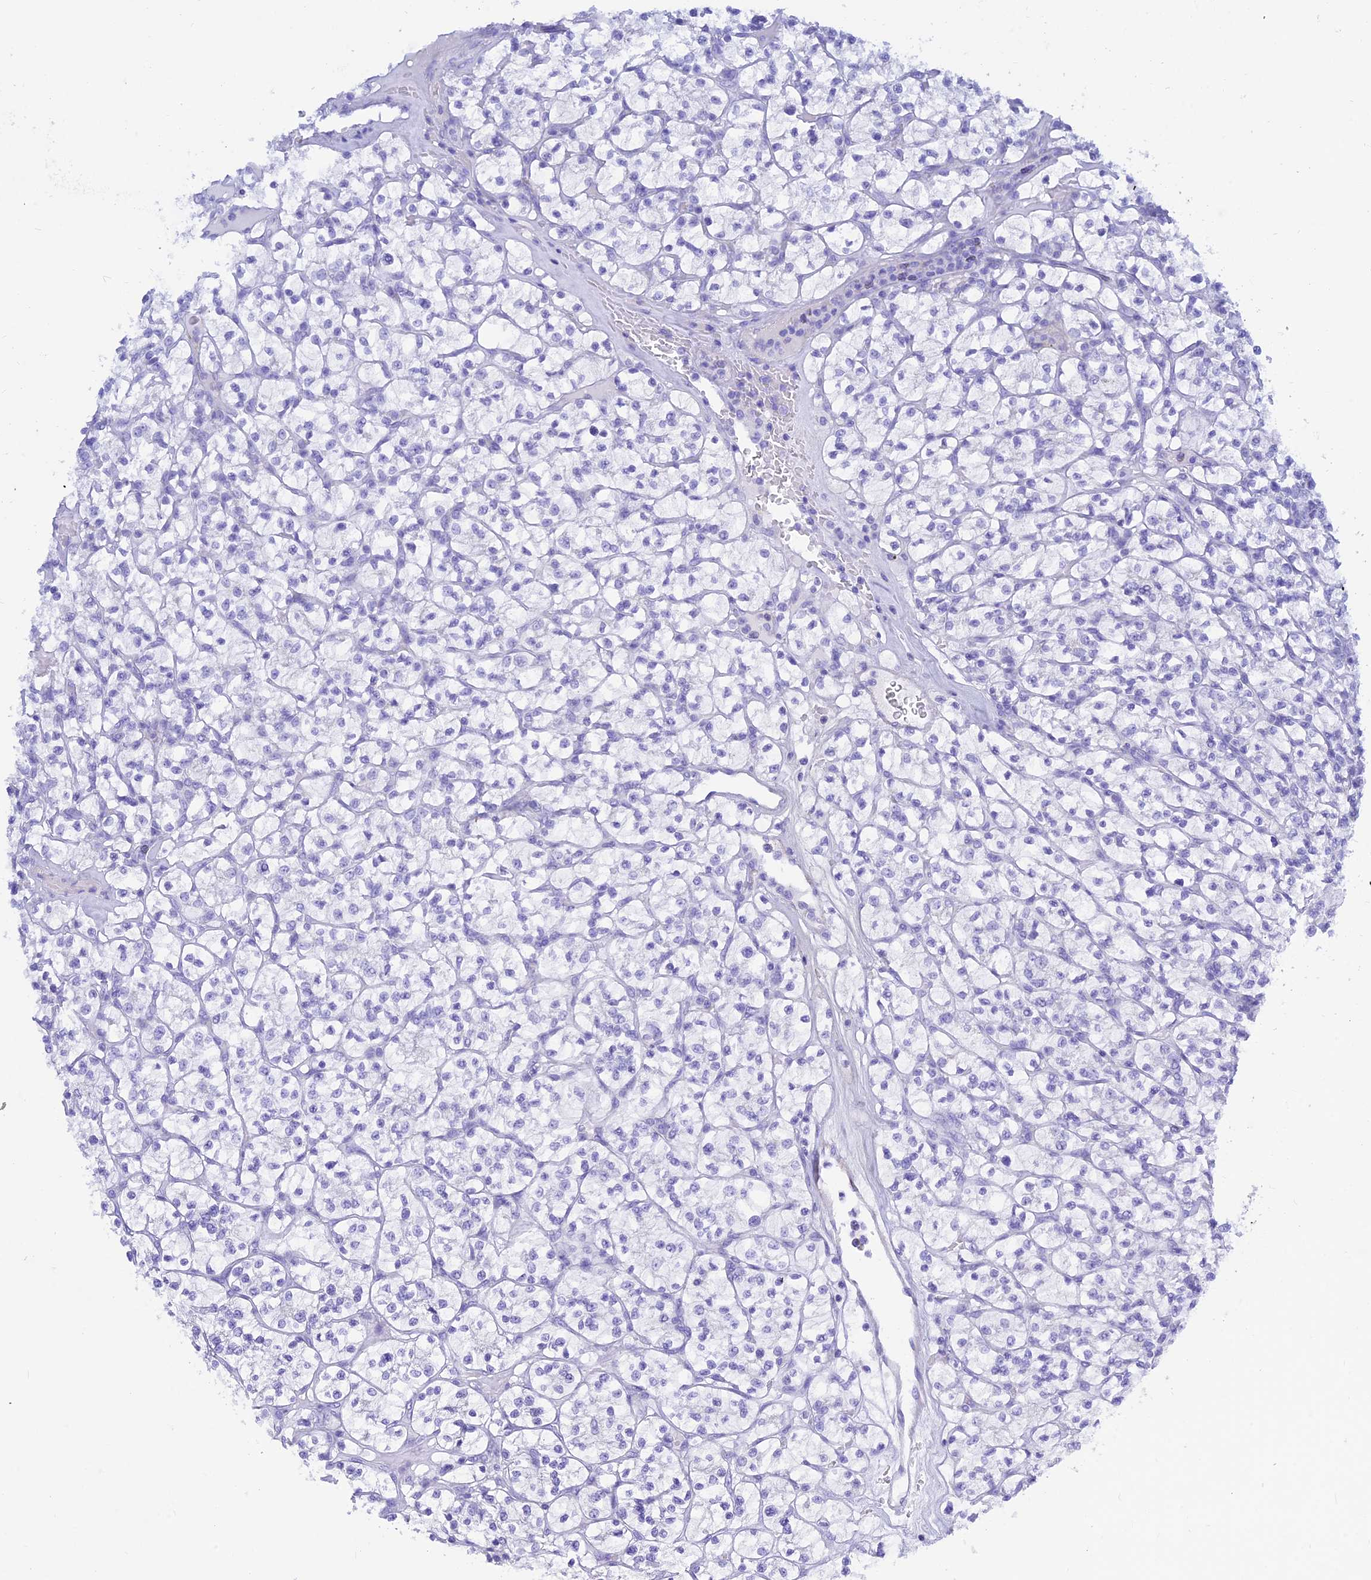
{"staining": {"intensity": "negative", "quantity": "none", "location": "none"}, "tissue": "renal cancer", "cell_type": "Tumor cells", "image_type": "cancer", "snomed": [{"axis": "morphology", "description": "Adenocarcinoma, NOS"}, {"axis": "topography", "description": "Kidney"}], "caption": "IHC photomicrograph of human renal adenocarcinoma stained for a protein (brown), which demonstrates no positivity in tumor cells. The staining is performed using DAB brown chromogen with nuclei counter-stained in using hematoxylin.", "gene": "PRNP", "patient": {"sex": "female", "age": 64}}